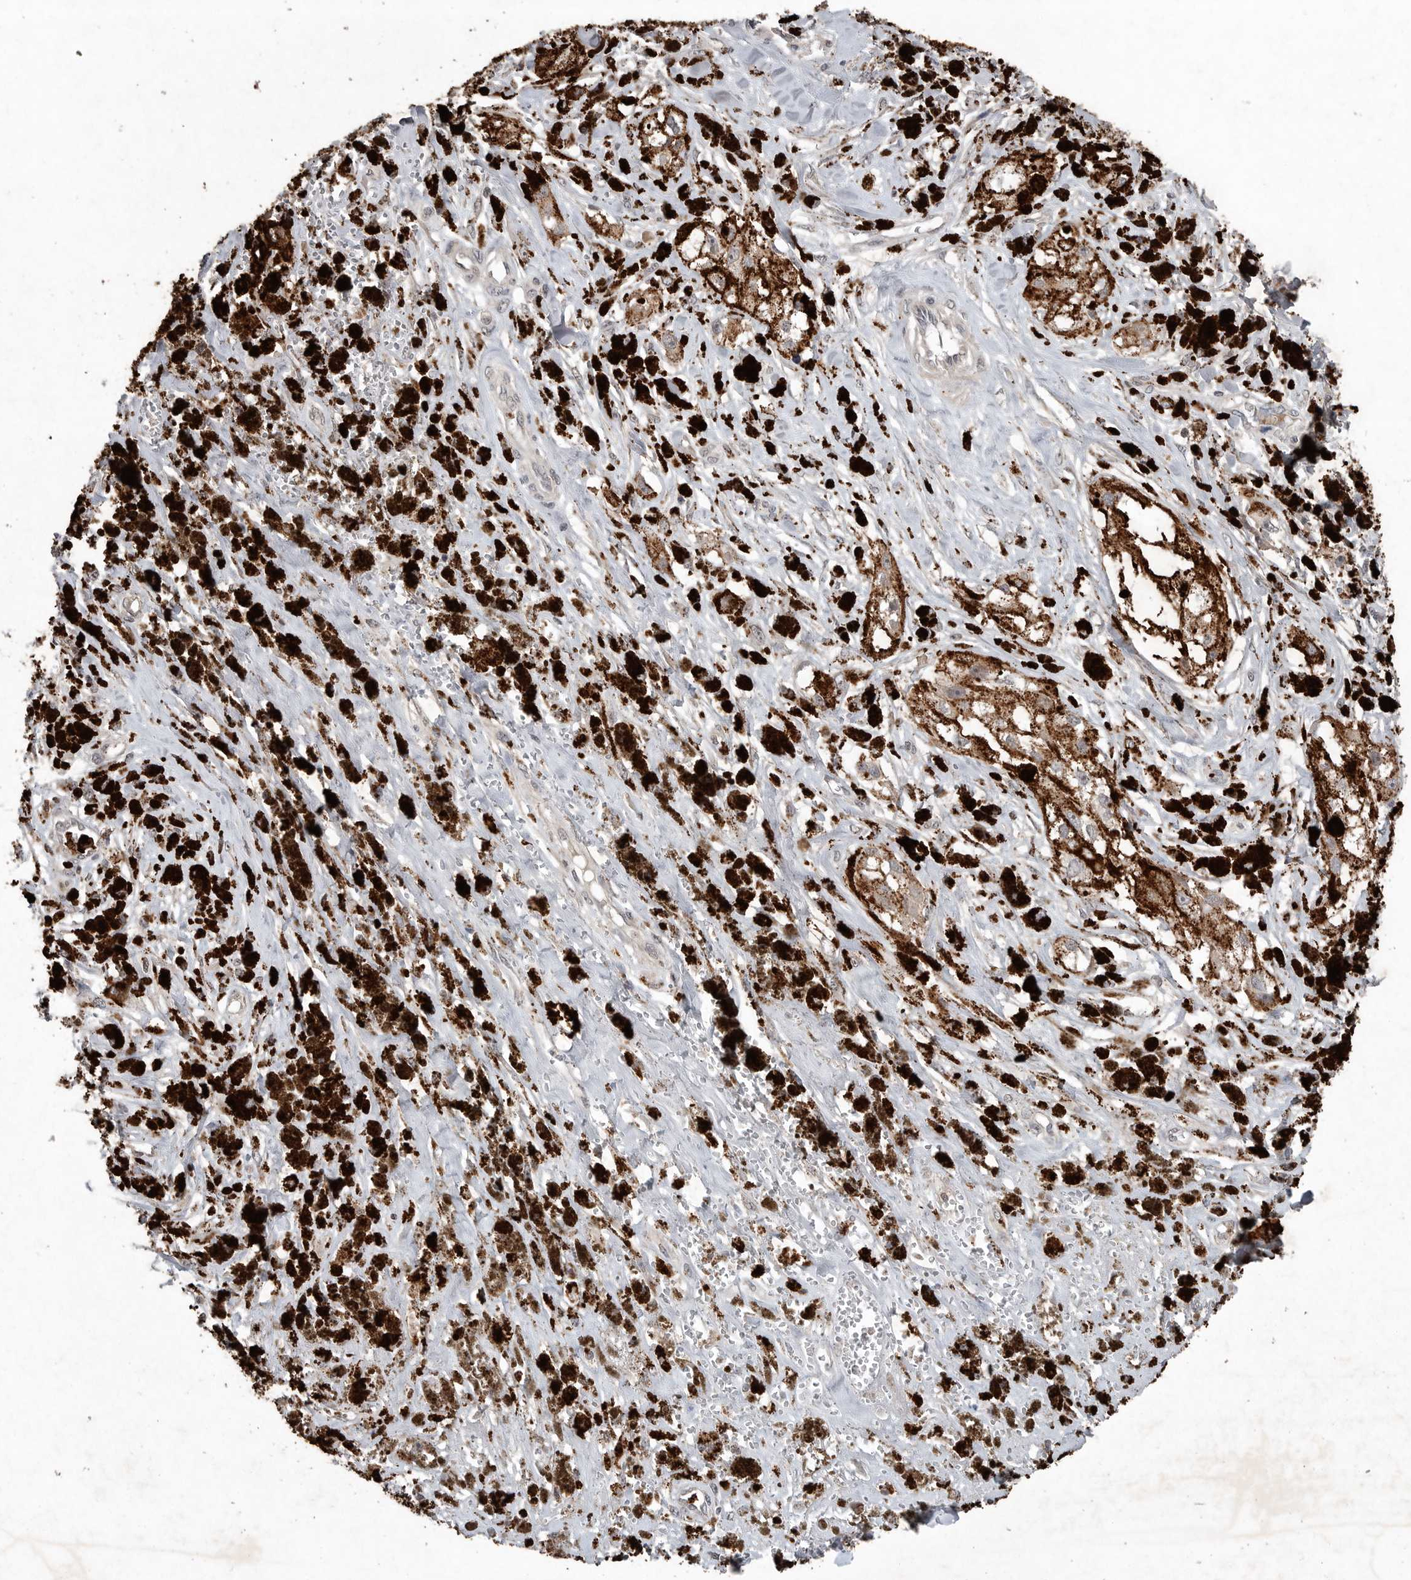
{"staining": {"intensity": "moderate", "quantity": ">75%", "location": "cytoplasmic/membranous"}, "tissue": "melanoma", "cell_type": "Tumor cells", "image_type": "cancer", "snomed": [{"axis": "morphology", "description": "Malignant melanoma, NOS"}, {"axis": "topography", "description": "Skin"}], "caption": "High-magnification brightfield microscopy of melanoma stained with DAB (3,3'-diaminobenzidine) (brown) and counterstained with hematoxylin (blue). tumor cells exhibit moderate cytoplasmic/membranous staining is present in about>75% of cells.", "gene": "SCP2", "patient": {"sex": "male", "age": 88}}